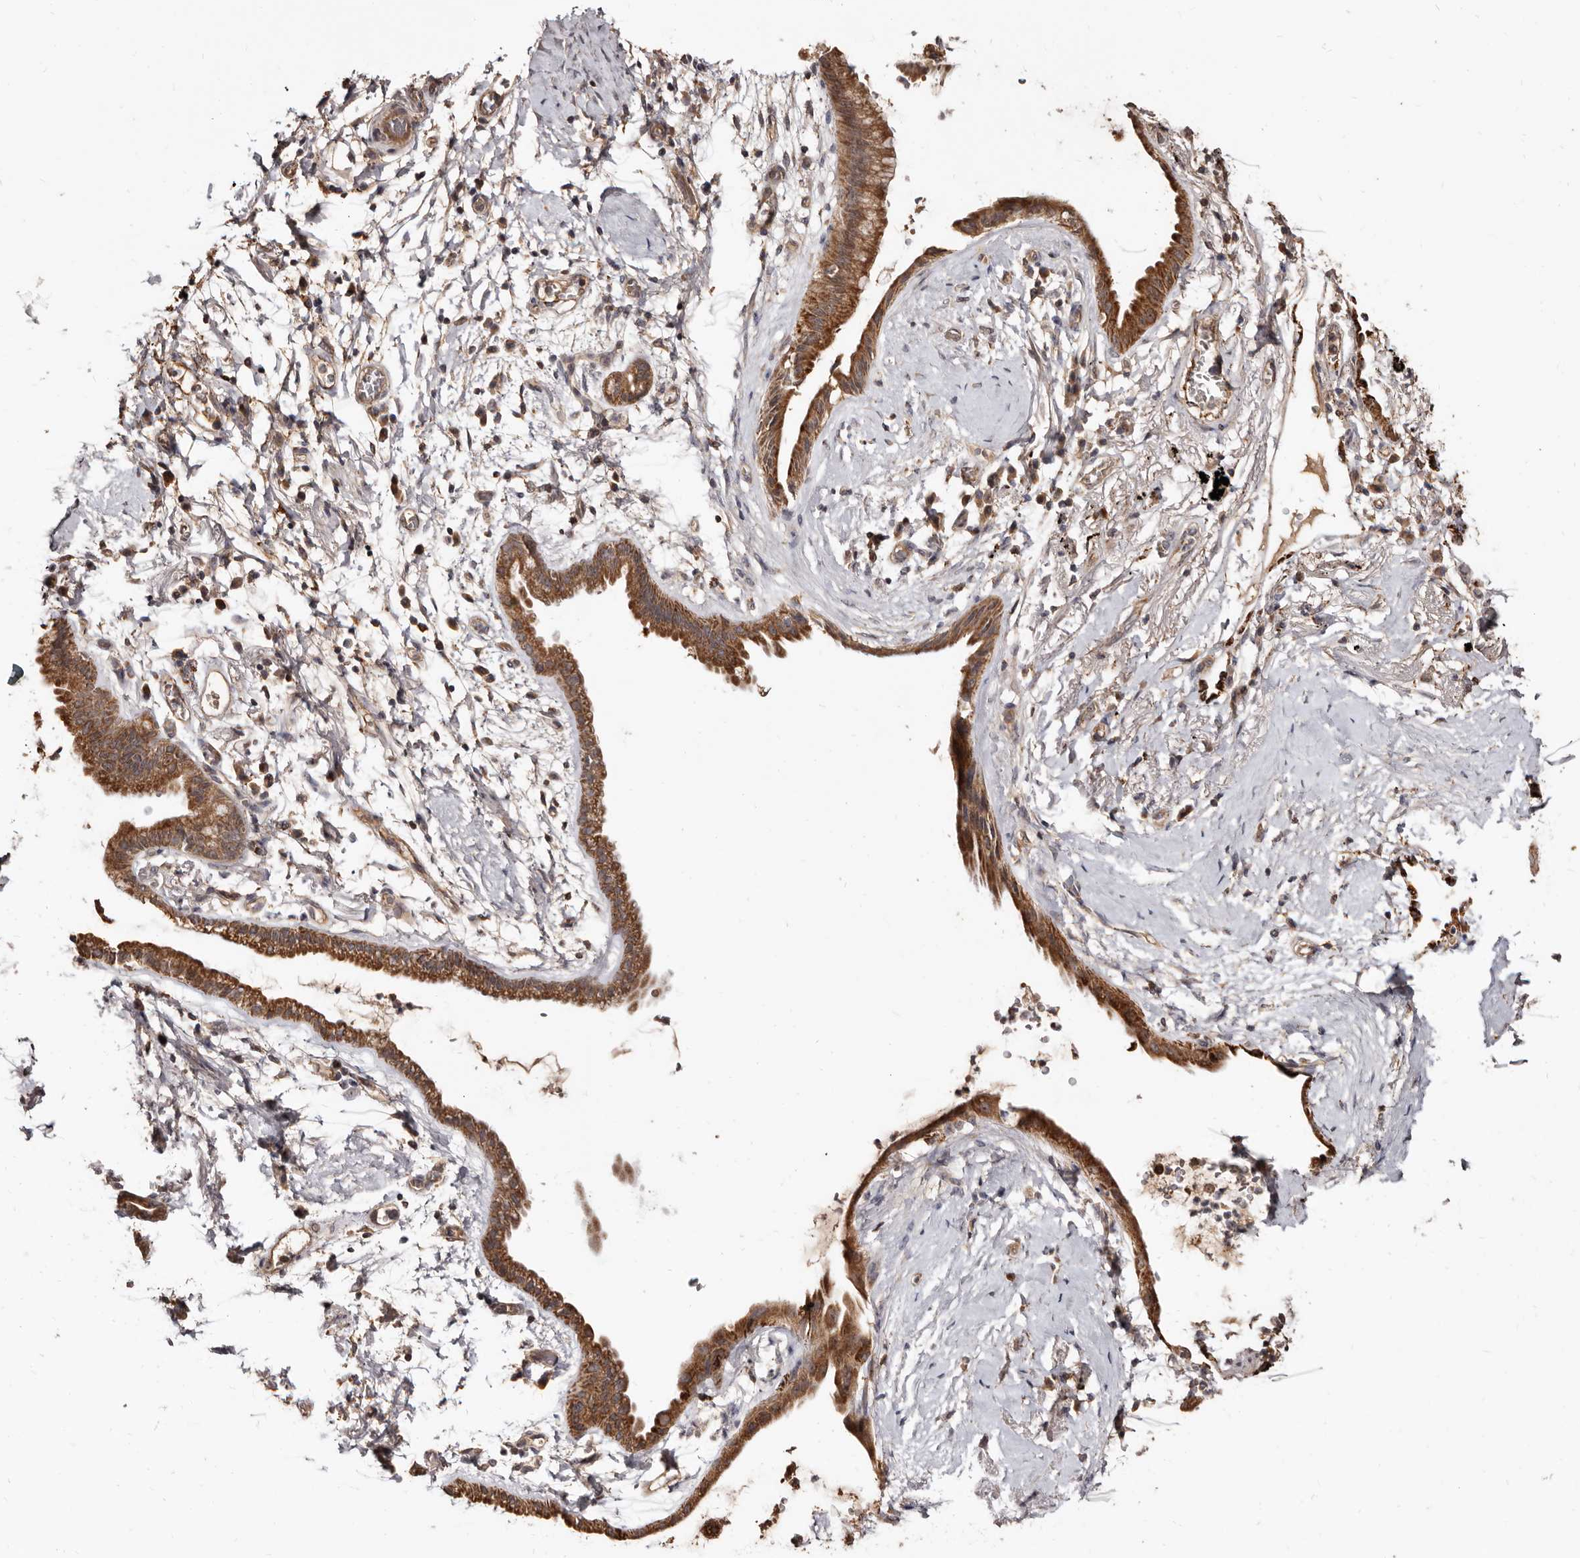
{"staining": {"intensity": "moderate", "quantity": ">75%", "location": "cytoplasmic/membranous"}, "tissue": "lung cancer", "cell_type": "Tumor cells", "image_type": "cancer", "snomed": [{"axis": "morphology", "description": "Adenocarcinoma, NOS"}, {"axis": "topography", "description": "Lung"}], "caption": "IHC photomicrograph of neoplastic tissue: human adenocarcinoma (lung) stained using immunohistochemistry (IHC) demonstrates medium levels of moderate protein expression localized specifically in the cytoplasmic/membranous of tumor cells, appearing as a cytoplasmic/membranous brown color.", "gene": "AKAP7", "patient": {"sex": "female", "age": 70}}